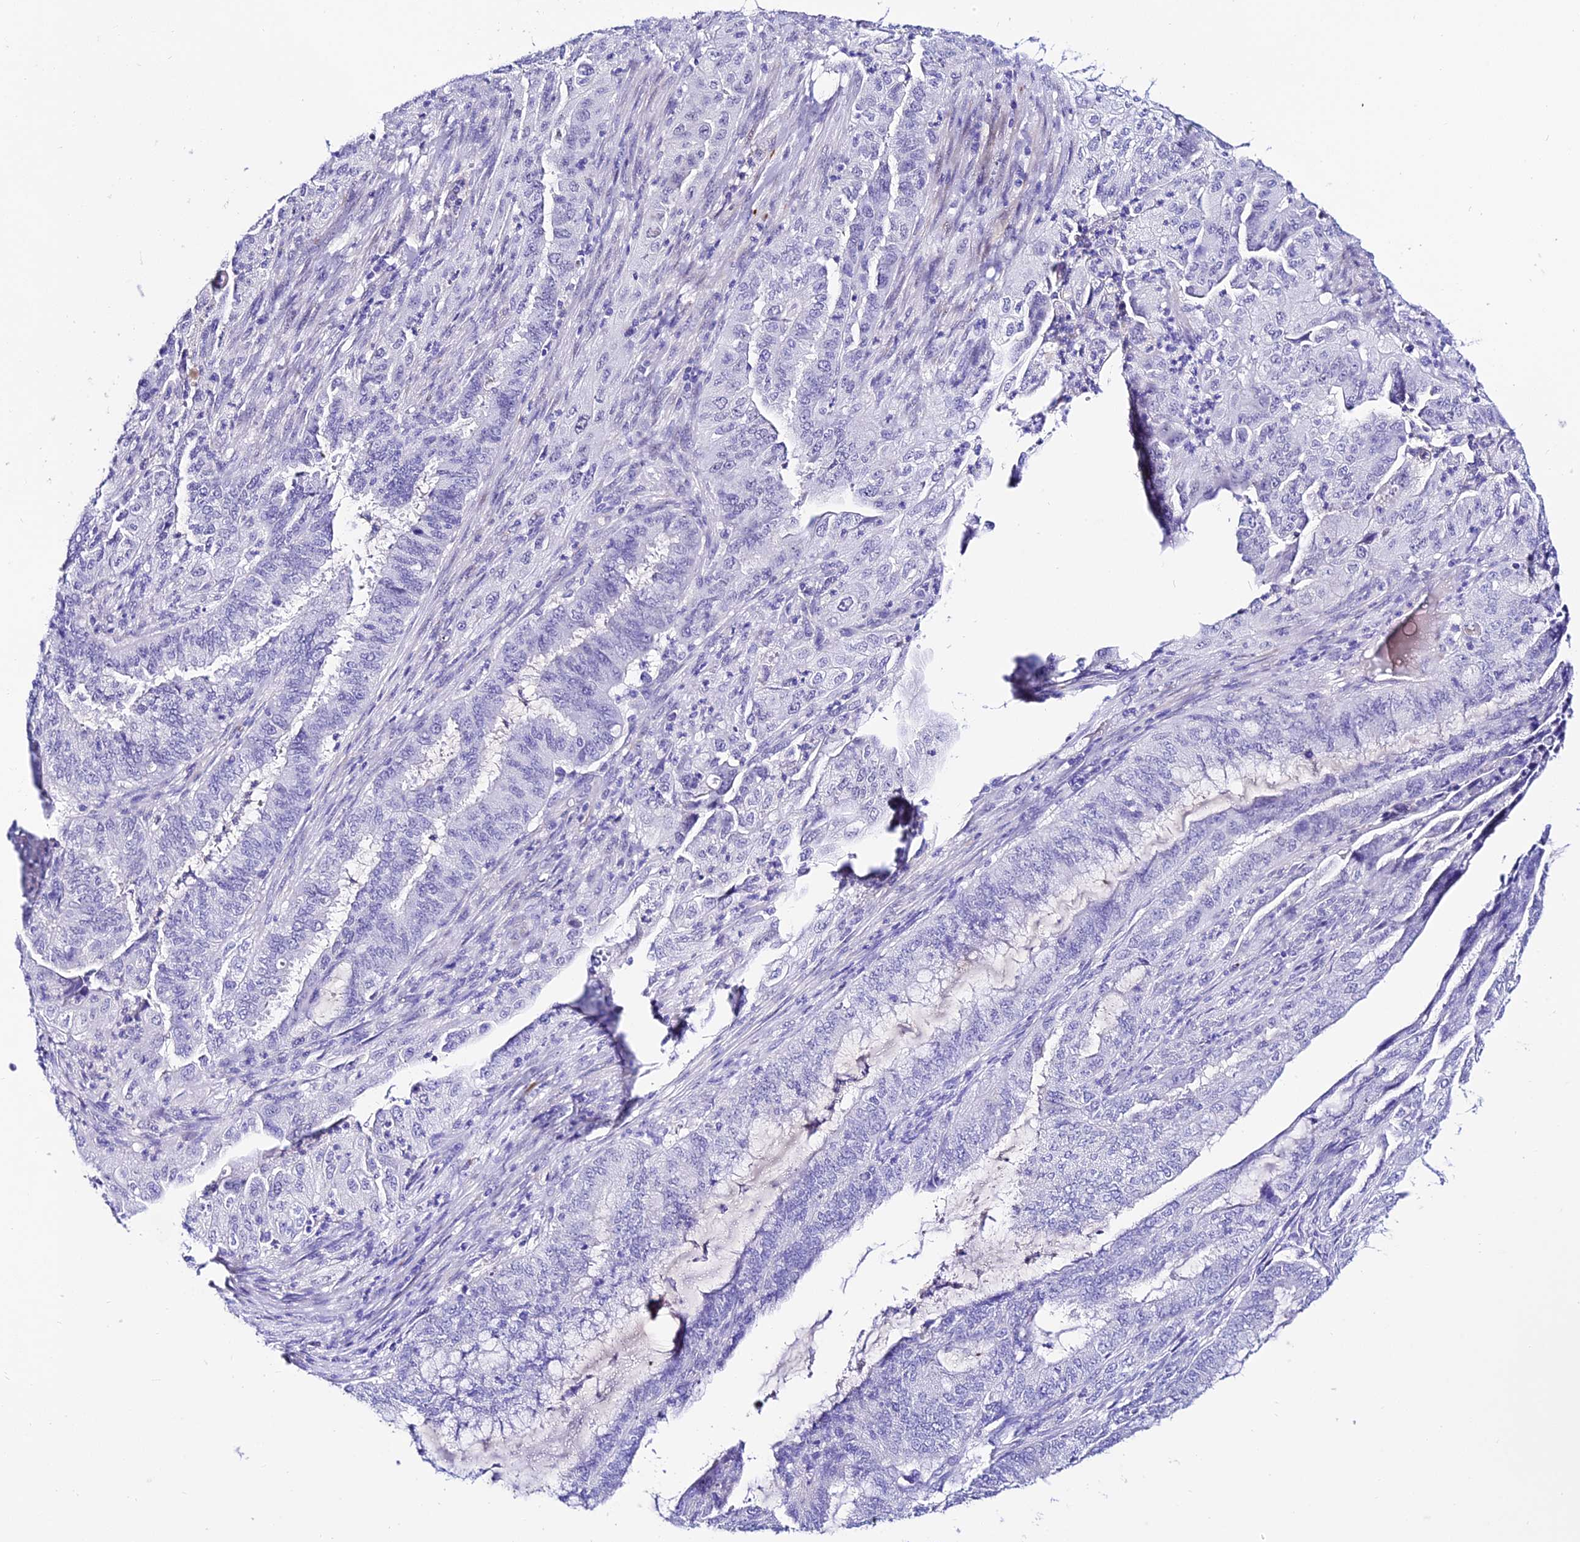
{"staining": {"intensity": "negative", "quantity": "none", "location": "none"}, "tissue": "endometrial cancer", "cell_type": "Tumor cells", "image_type": "cancer", "snomed": [{"axis": "morphology", "description": "Adenocarcinoma, NOS"}, {"axis": "topography", "description": "Endometrium"}], "caption": "An IHC histopathology image of endometrial cancer is shown. There is no staining in tumor cells of endometrial cancer.", "gene": "DEFB106A", "patient": {"sex": "female", "age": 51}}